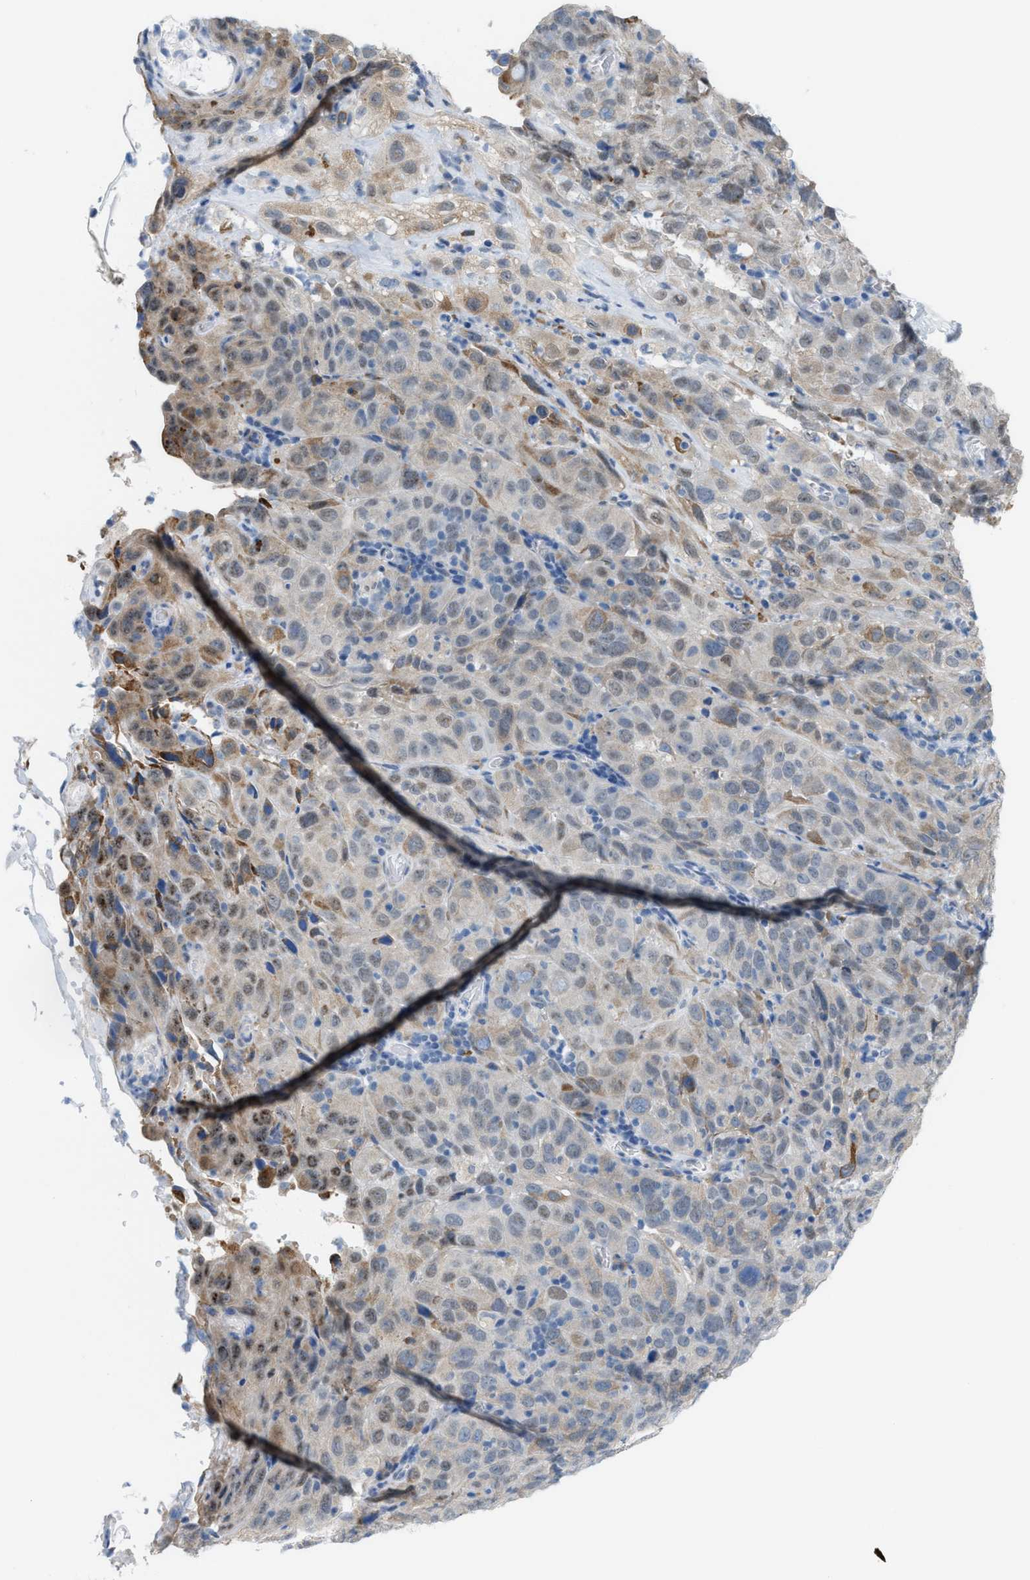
{"staining": {"intensity": "moderate", "quantity": "<25%", "location": "cytoplasmic/membranous"}, "tissue": "cervical cancer", "cell_type": "Tumor cells", "image_type": "cancer", "snomed": [{"axis": "morphology", "description": "Squamous cell carcinoma, NOS"}, {"axis": "topography", "description": "Cervix"}], "caption": "Tumor cells demonstrate low levels of moderate cytoplasmic/membranous staining in approximately <25% of cells in cervical squamous cell carcinoma. Ihc stains the protein of interest in brown and the nuclei are stained blue.", "gene": "KIFC3", "patient": {"sex": "female", "age": 32}}